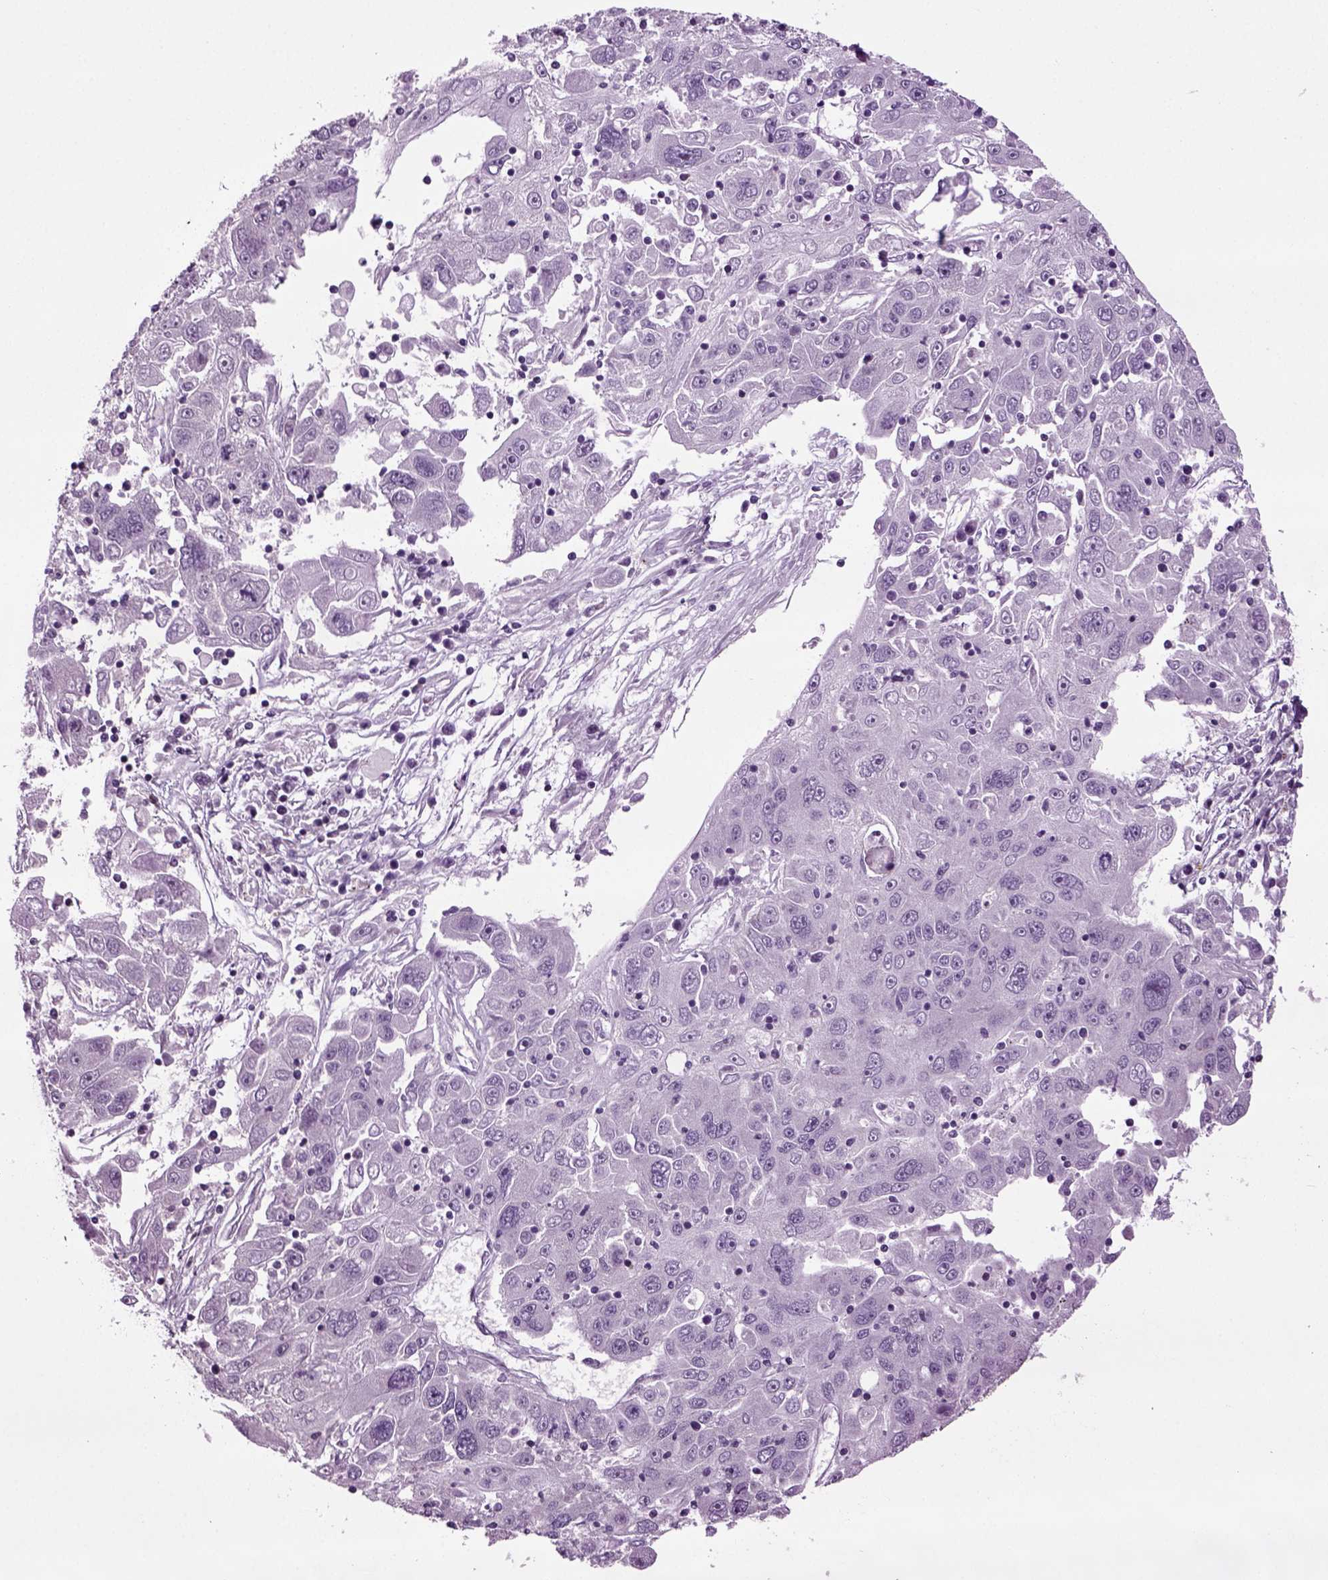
{"staining": {"intensity": "negative", "quantity": "none", "location": "none"}, "tissue": "stomach cancer", "cell_type": "Tumor cells", "image_type": "cancer", "snomed": [{"axis": "morphology", "description": "Adenocarcinoma, NOS"}, {"axis": "topography", "description": "Stomach"}], "caption": "Stomach cancer stained for a protein using IHC shows no positivity tumor cells.", "gene": "PLCH2", "patient": {"sex": "male", "age": 56}}